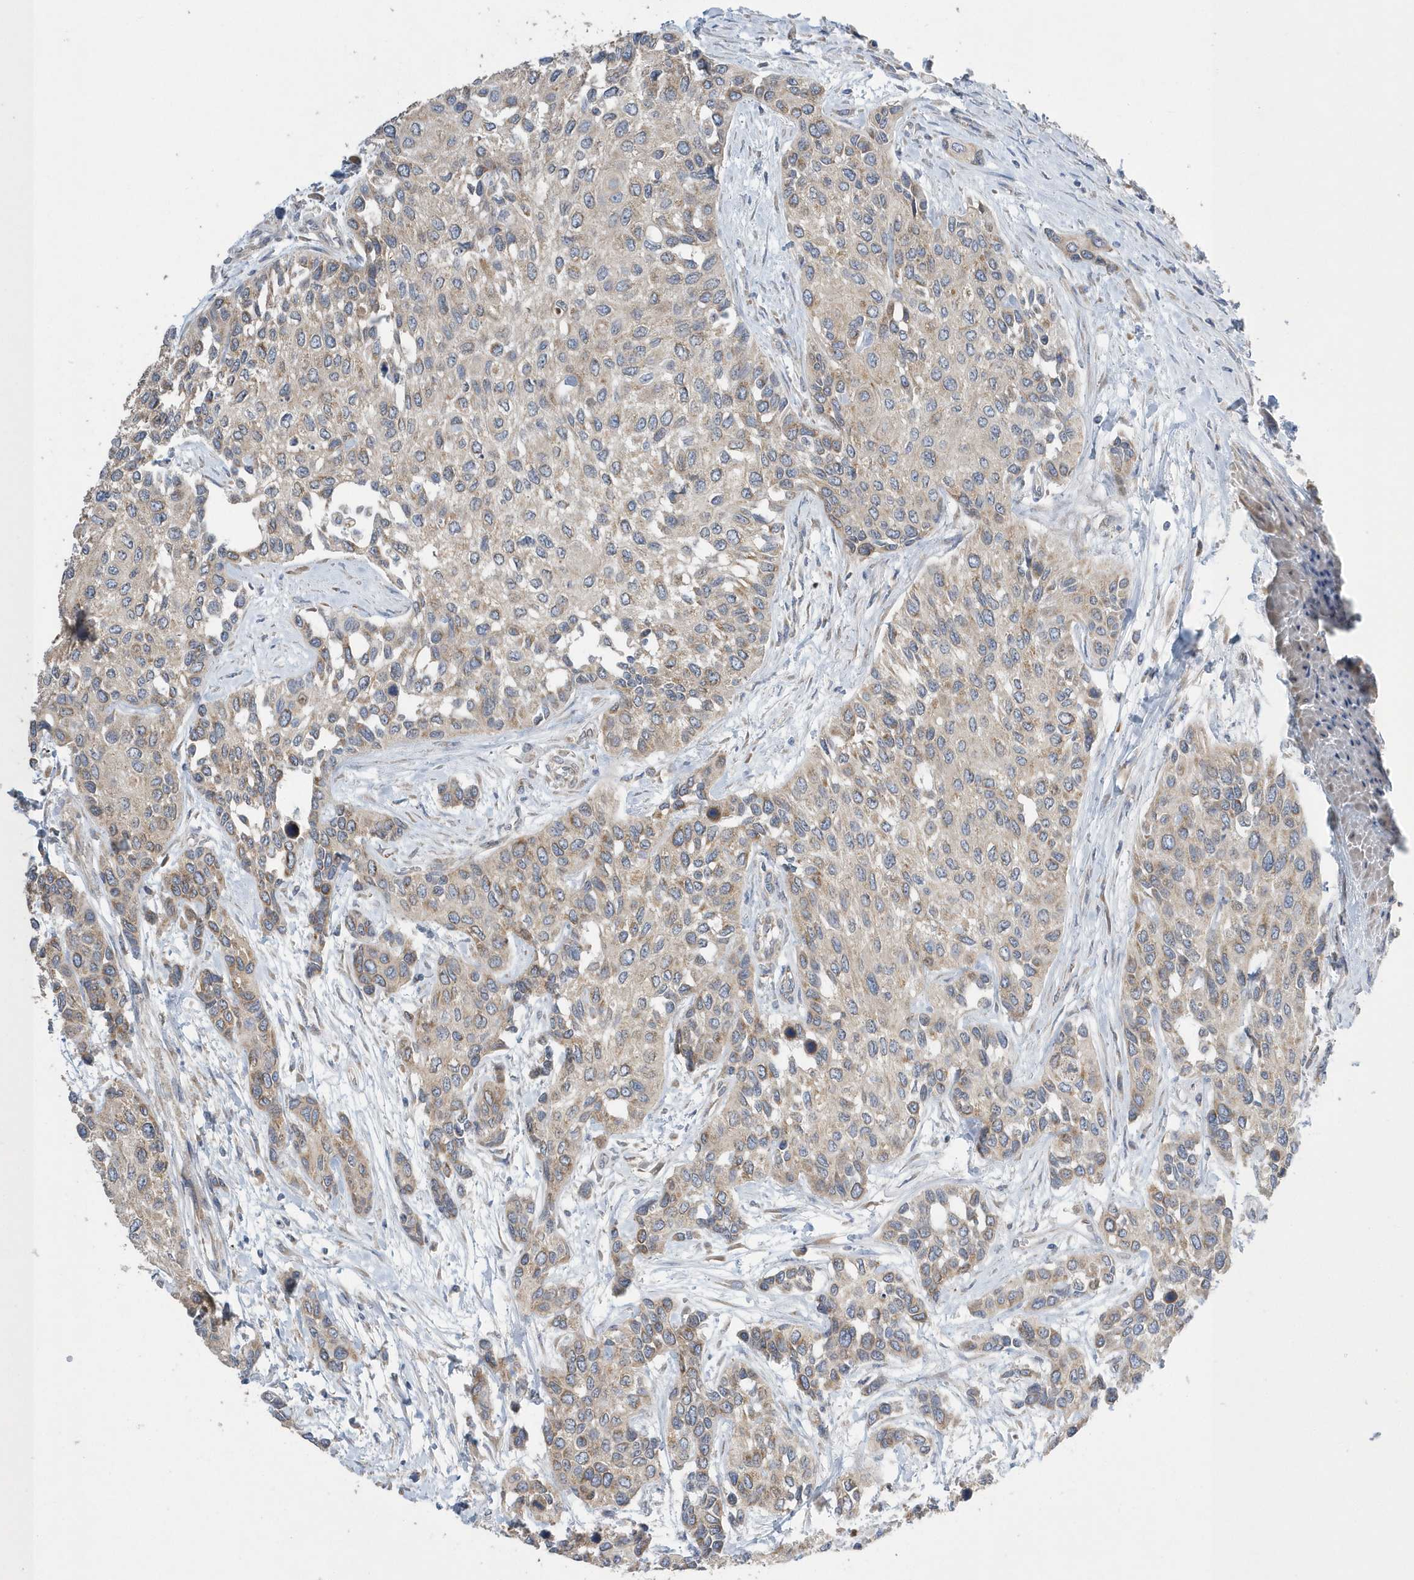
{"staining": {"intensity": "weak", "quantity": ">75%", "location": "cytoplasmic/membranous"}, "tissue": "urothelial cancer", "cell_type": "Tumor cells", "image_type": "cancer", "snomed": [{"axis": "morphology", "description": "Normal tissue, NOS"}, {"axis": "morphology", "description": "Urothelial carcinoma, High grade"}, {"axis": "topography", "description": "Vascular tissue"}, {"axis": "topography", "description": "Urinary bladder"}], "caption": "A low amount of weak cytoplasmic/membranous staining is seen in approximately >75% of tumor cells in urothelial carcinoma (high-grade) tissue.", "gene": "SPATA5", "patient": {"sex": "female", "age": 56}}